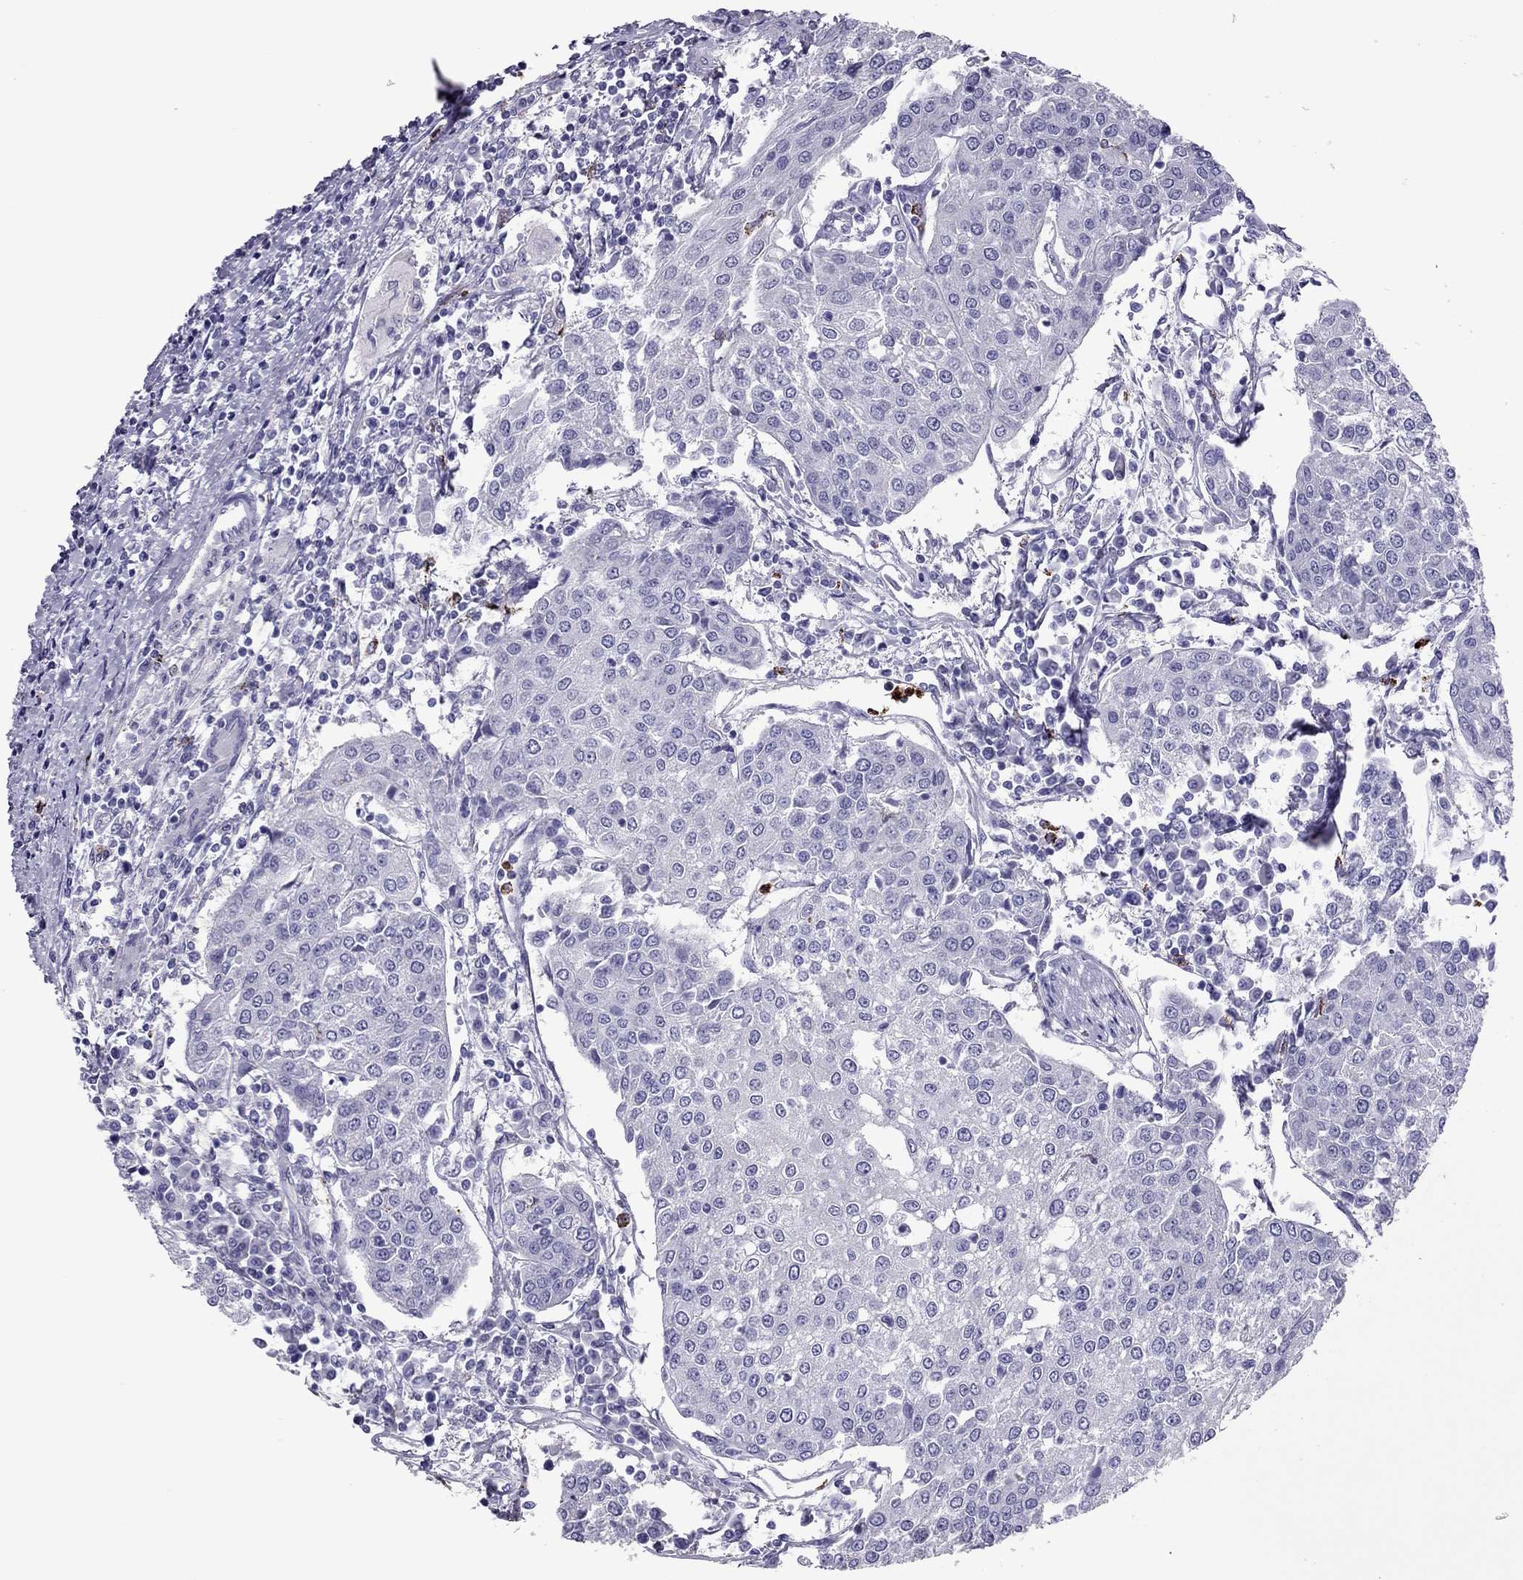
{"staining": {"intensity": "negative", "quantity": "none", "location": "none"}, "tissue": "urothelial cancer", "cell_type": "Tumor cells", "image_type": "cancer", "snomed": [{"axis": "morphology", "description": "Urothelial carcinoma, High grade"}, {"axis": "topography", "description": "Urinary bladder"}], "caption": "Immunohistochemical staining of high-grade urothelial carcinoma reveals no significant positivity in tumor cells. Nuclei are stained in blue.", "gene": "CCL27", "patient": {"sex": "female", "age": 85}}